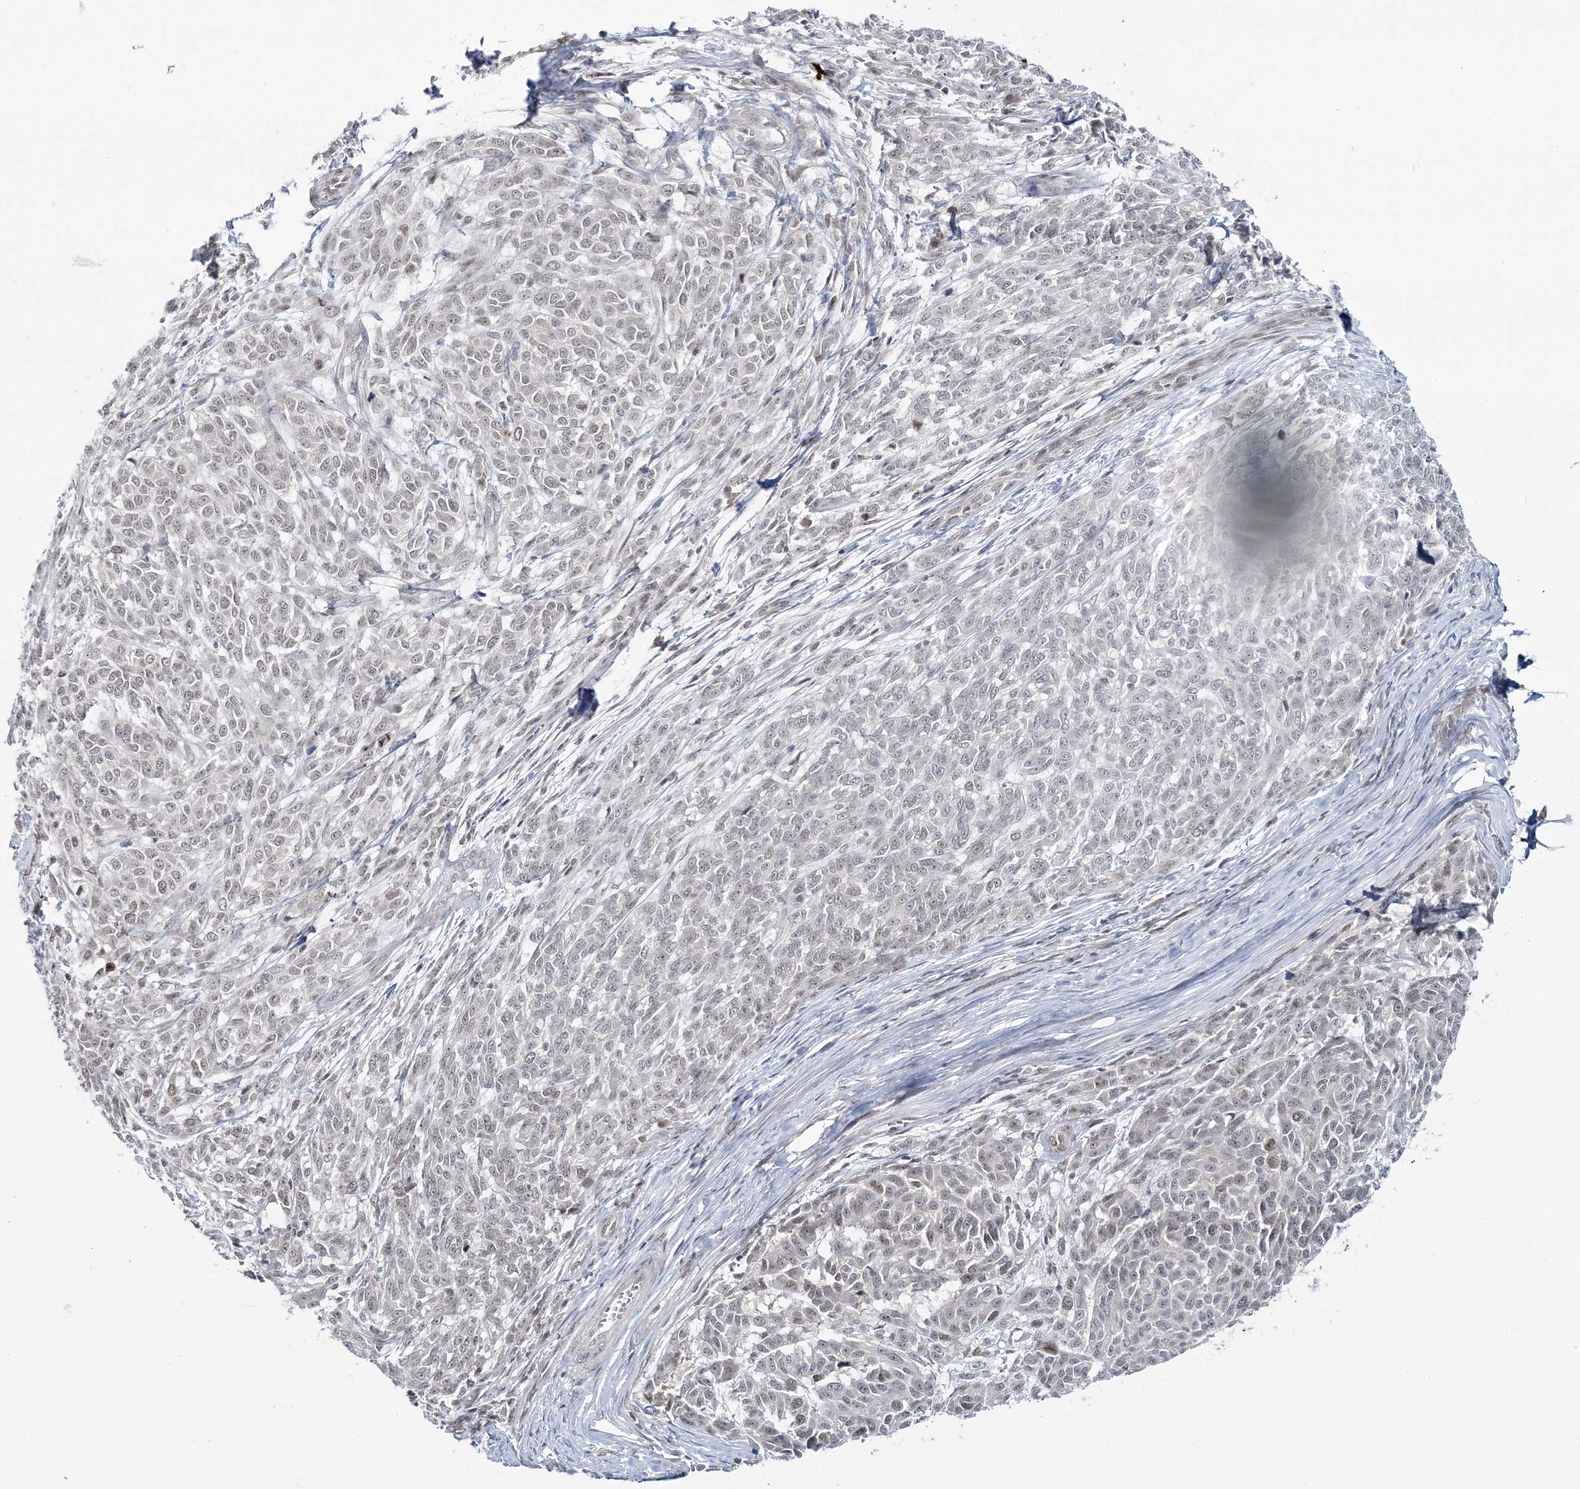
{"staining": {"intensity": "weak", "quantity": "25%-75%", "location": "nuclear"}, "tissue": "melanoma", "cell_type": "Tumor cells", "image_type": "cancer", "snomed": [{"axis": "morphology", "description": "Malignant melanoma, NOS"}, {"axis": "topography", "description": "Skin"}], "caption": "This photomicrograph exhibits malignant melanoma stained with immunohistochemistry to label a protein in brown. The nuclear of tumor cells show weak positivity for the protein. Nuclei are counter-stained blue.", "gene": "LEXM", "patient": {"sex": "male", "age": 49}}